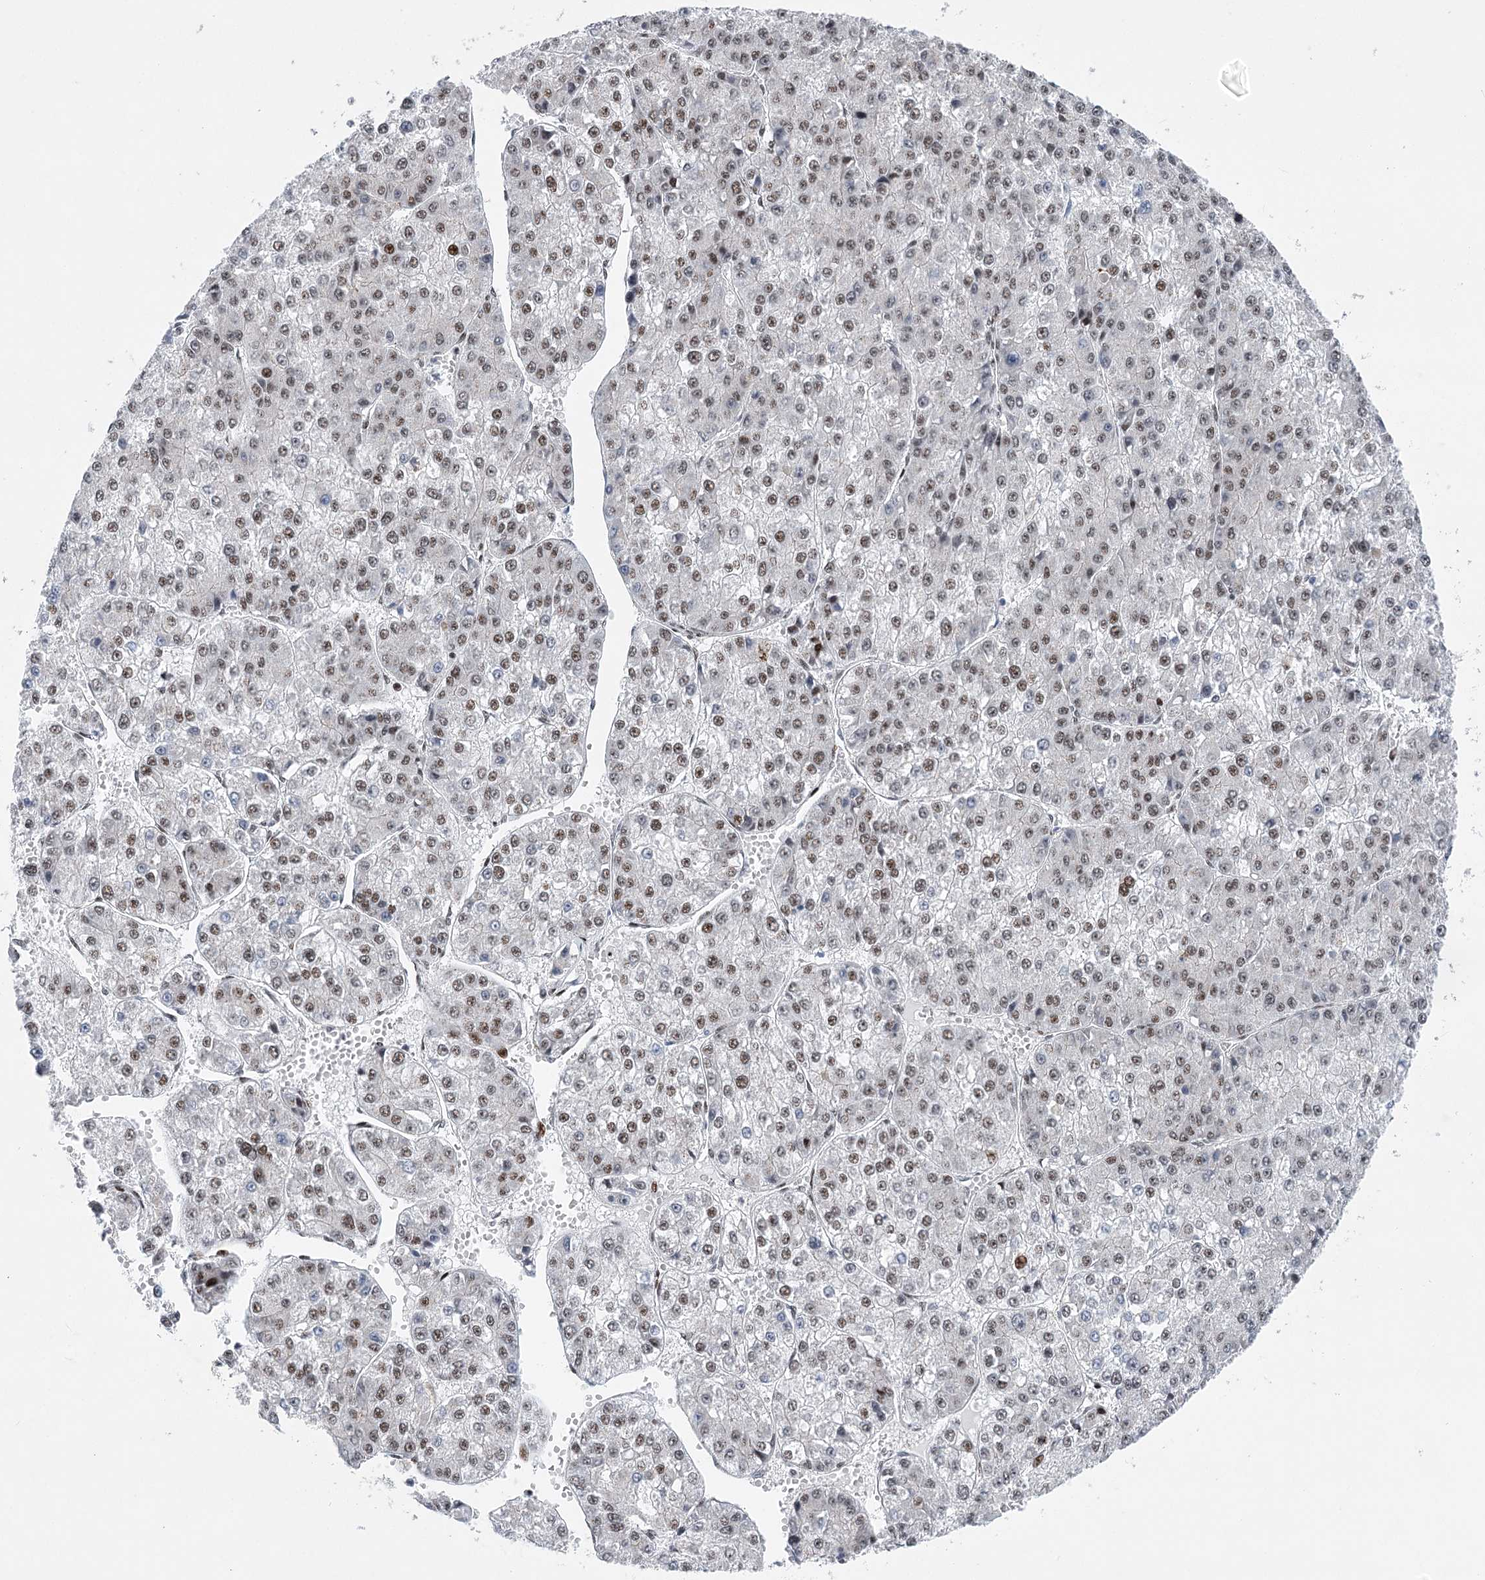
{"staining": {"intensity": "moderate", "quantity": ">75%", "location": "nuclear"}, "tissue": "liver cancer", "cell_type": "Tumor cells", "image_type": "cancer", "snomed": [{"axis": "morphology", "description": "Carcinoma, Hepatocellular, NOS"}, {"axis": "topography", "description": "Liver"}], "caption": "Immunohistochemistry (IHC) histopathology image of human liver hepatocellular carcinoma stained for a protein (brown), which exhibits medium levels of moderate nuclear positivity in about >75% of tumor cells.", "gene": "CAMTA1", "patient": {"sex": "female", "age": 73}}